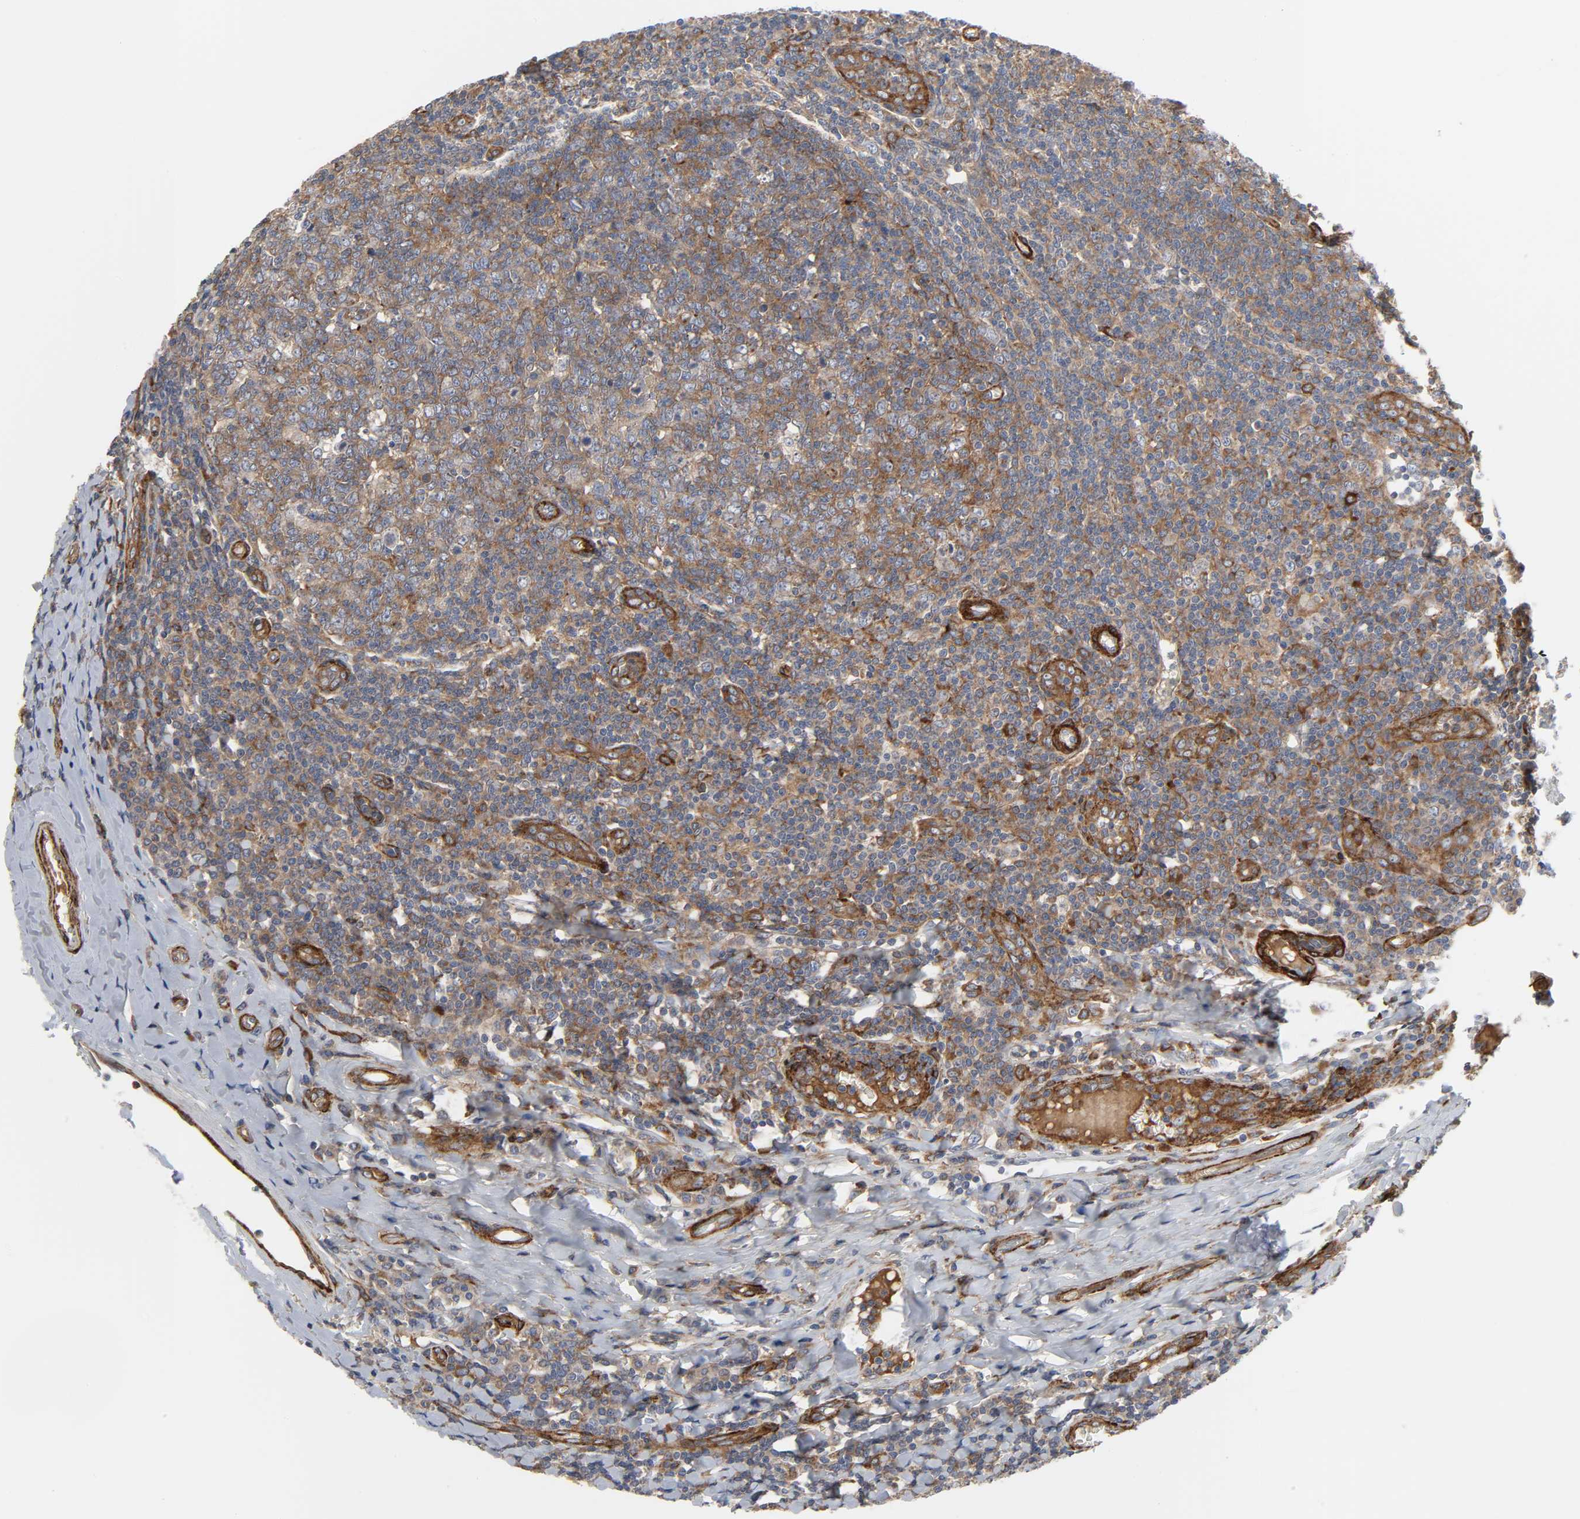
{"staining": {"intensity": "moderate", "quantity": ">75%", "location": "cytoplasmic/membranous"}, "tissue": "tonsil", "cell_type": "Germinal center cells", "image_type": "normal", "snomed": [{"axis": "morphology", "description": "Normal tissue, NOS"}, {"axis": "topography", "description": "Tonsil"}], "caption": "Tonsil stained for a protein shows moderate cytoplasmic/membranous positivity in germinal center cells.", "gene": "ARHGAP1", "patient": {"sex": "male", "age": 31}}